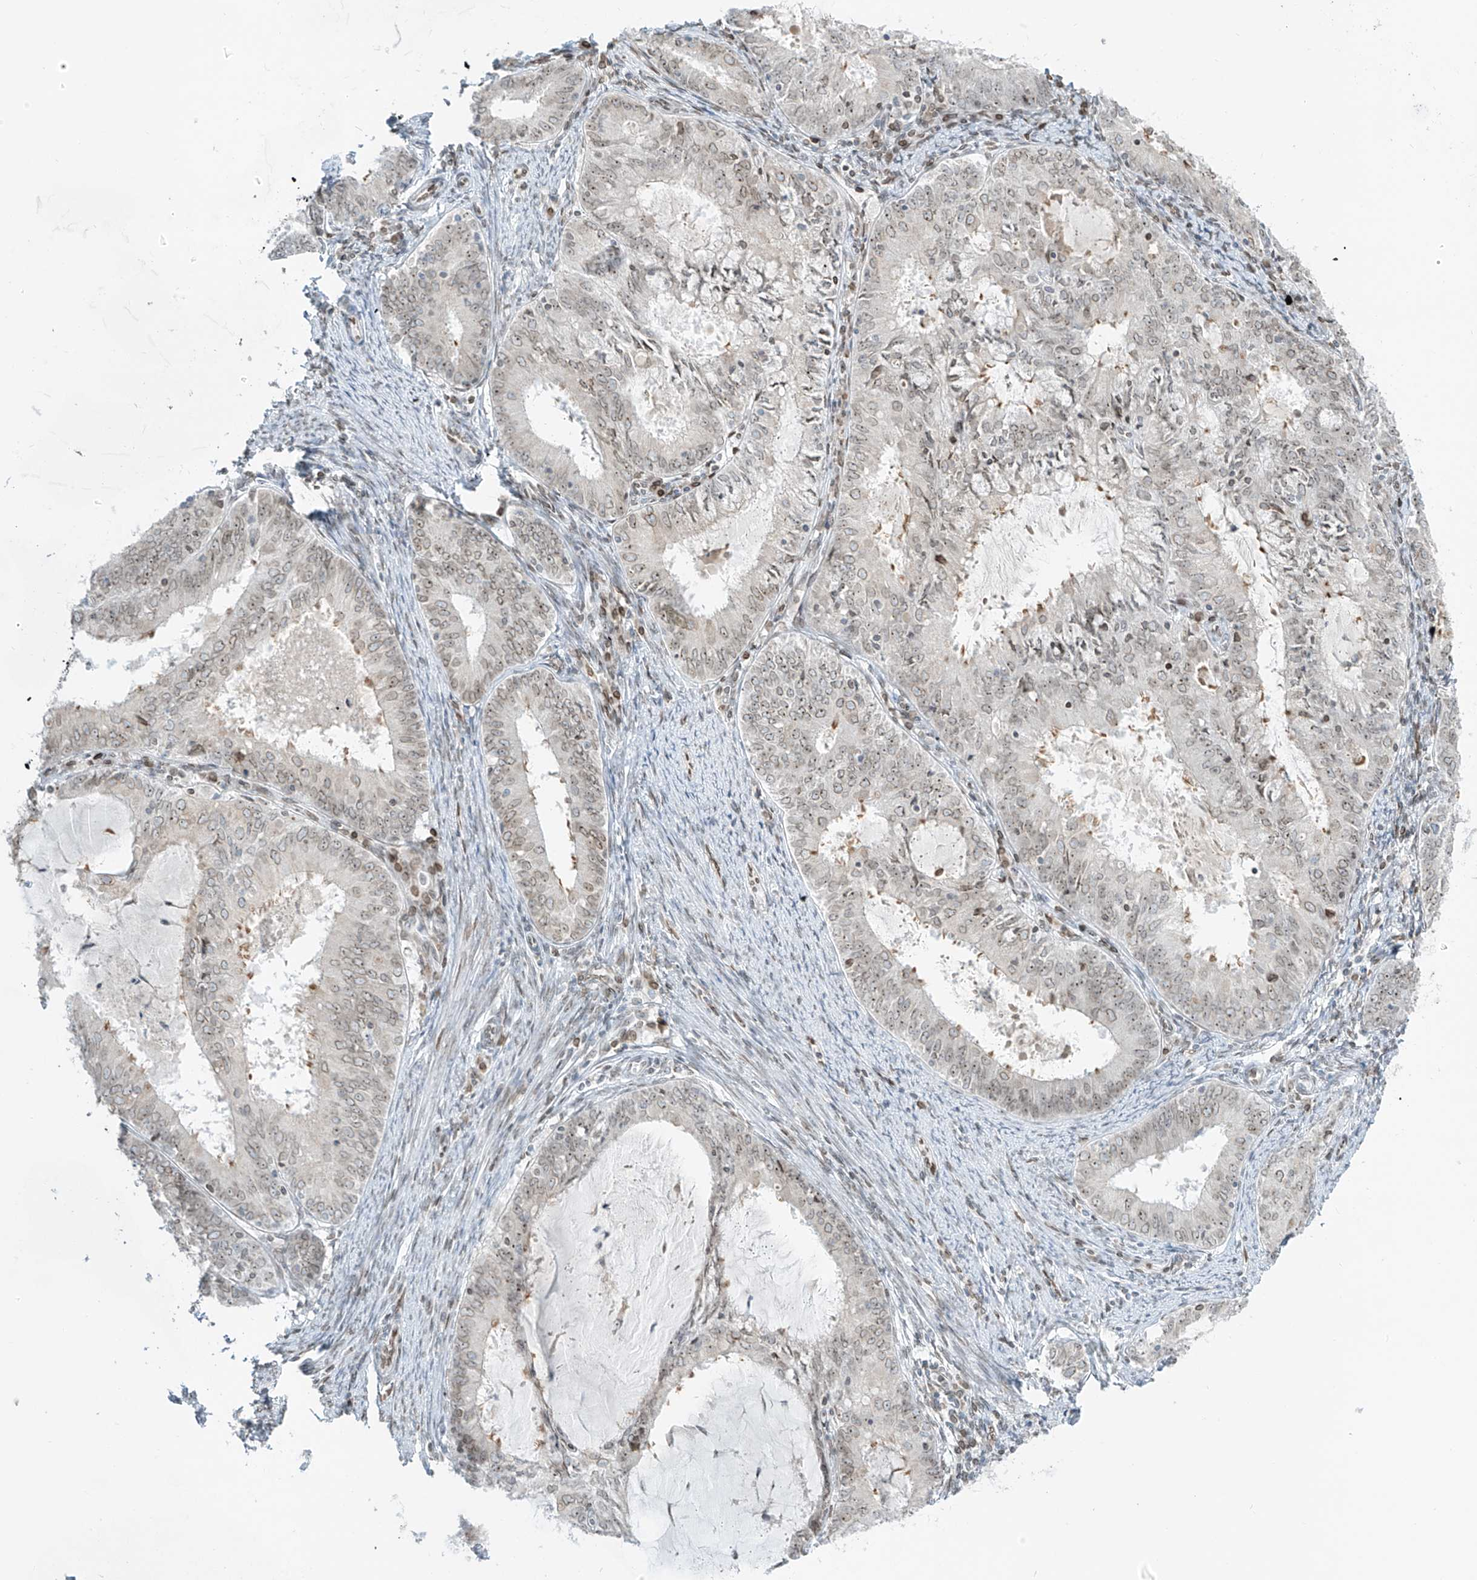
{"staining": {"intensity": "weak", "quantity": "25%-75%", "location": "cytoplasmic/membranous,nuclear"}, "tissue": "endometrial cancer", "cell_type": "Tumor cells", "image_type": "cancer", "snomed": [{"axis": "morphology", "description": "Adenocarcinoma, NOS"}, {"axis": "topography", "description": "Endometrium"}], "caption": "Approximately 25%-75% of tumor cells in human adenocarcinoma (endometrial) demonstrate weak cytoplasmic/membranous and nuclear protein positivity as visualized by brown immunohistochemical staining.", "gene": "SAMD15", "patient": {"sex": "female", "age": 57}}